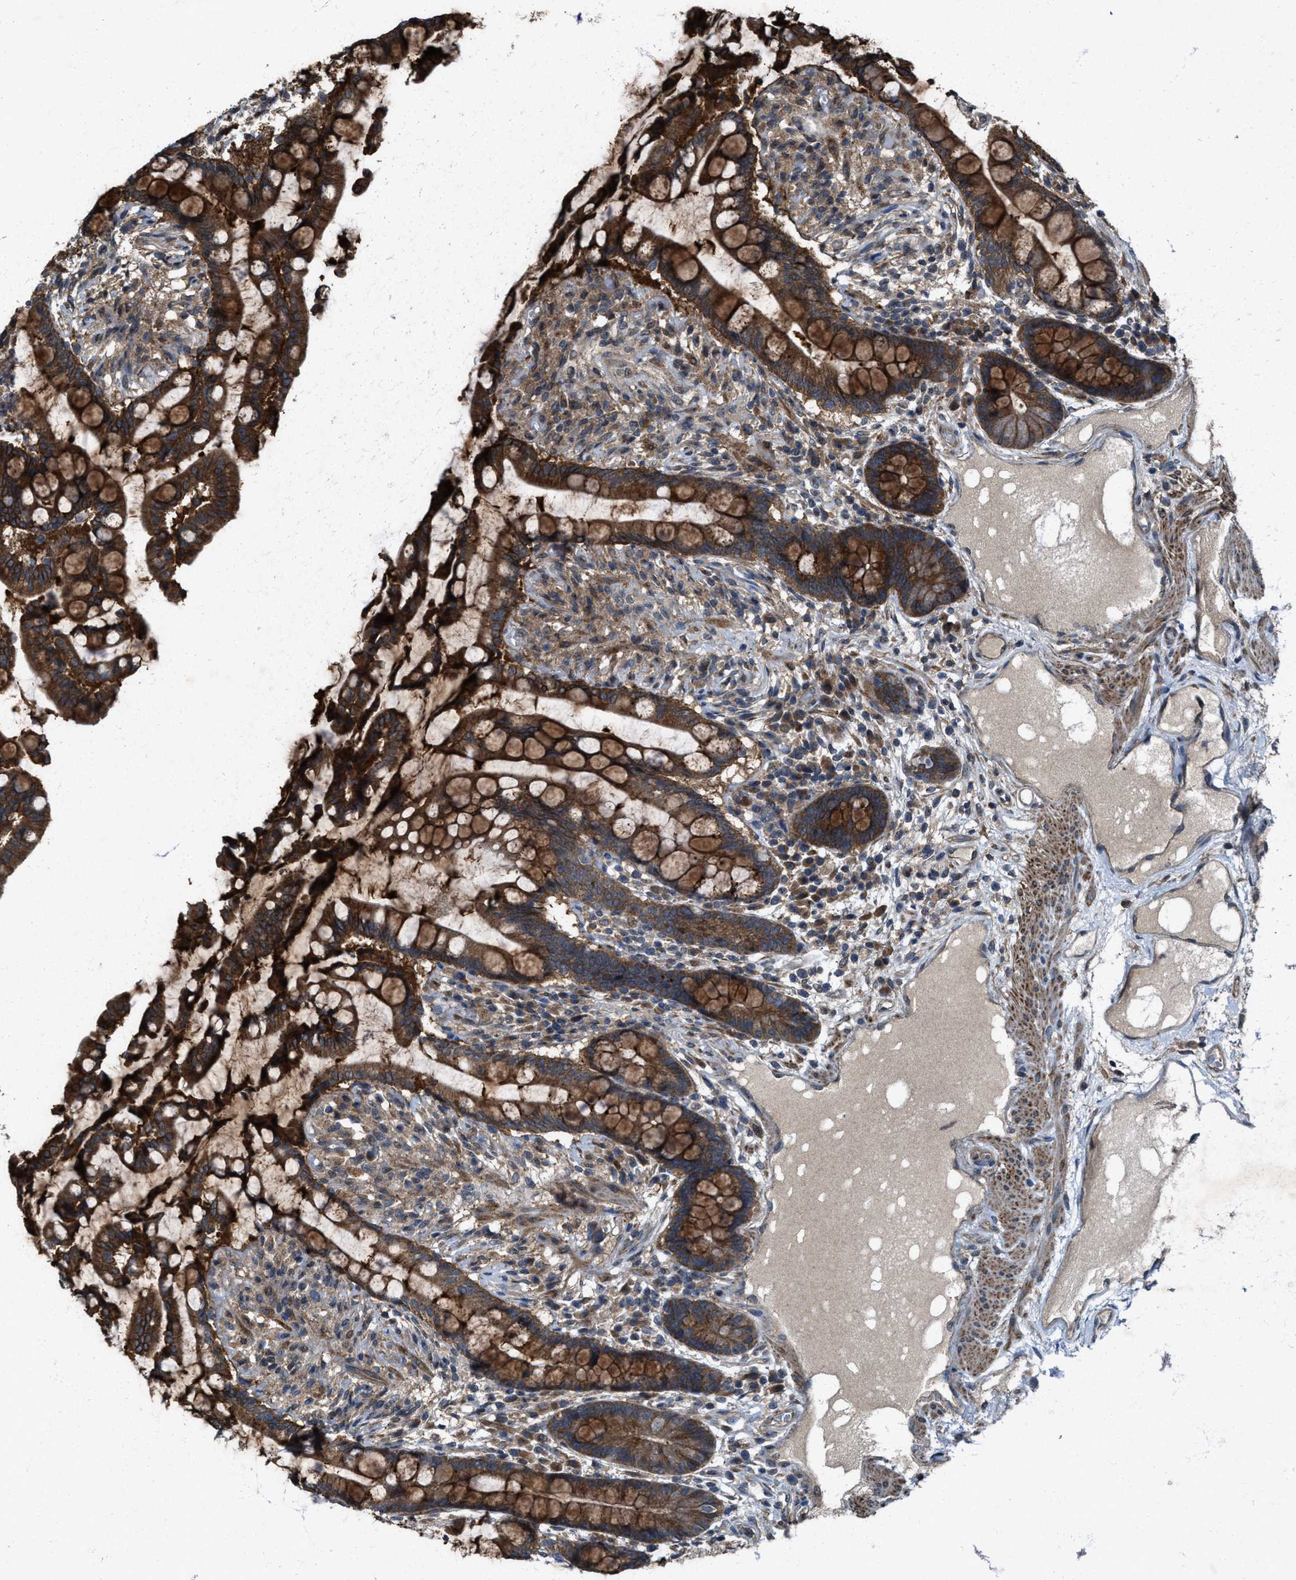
{"staining": {"intensity": "moderate", "quantity": ">75%", "location": "cytoplasmic/membranous"}, "tissue": "colon", "cell_type": "Endothelial cells", "image_type": "normal", "snomed": [{"axis": "morphology", "description": "Normal tissue, NOS"}, {"axis": "topography", "description": "Colon"}], "caption": "This is a histology image of immunohistochemistry staining of normal colon, which shows moderate staining in the cytoplasmic/membranous of endothelial cells.", "gene": "PDP2", "patient": {"sex": "male", "age": 73}}